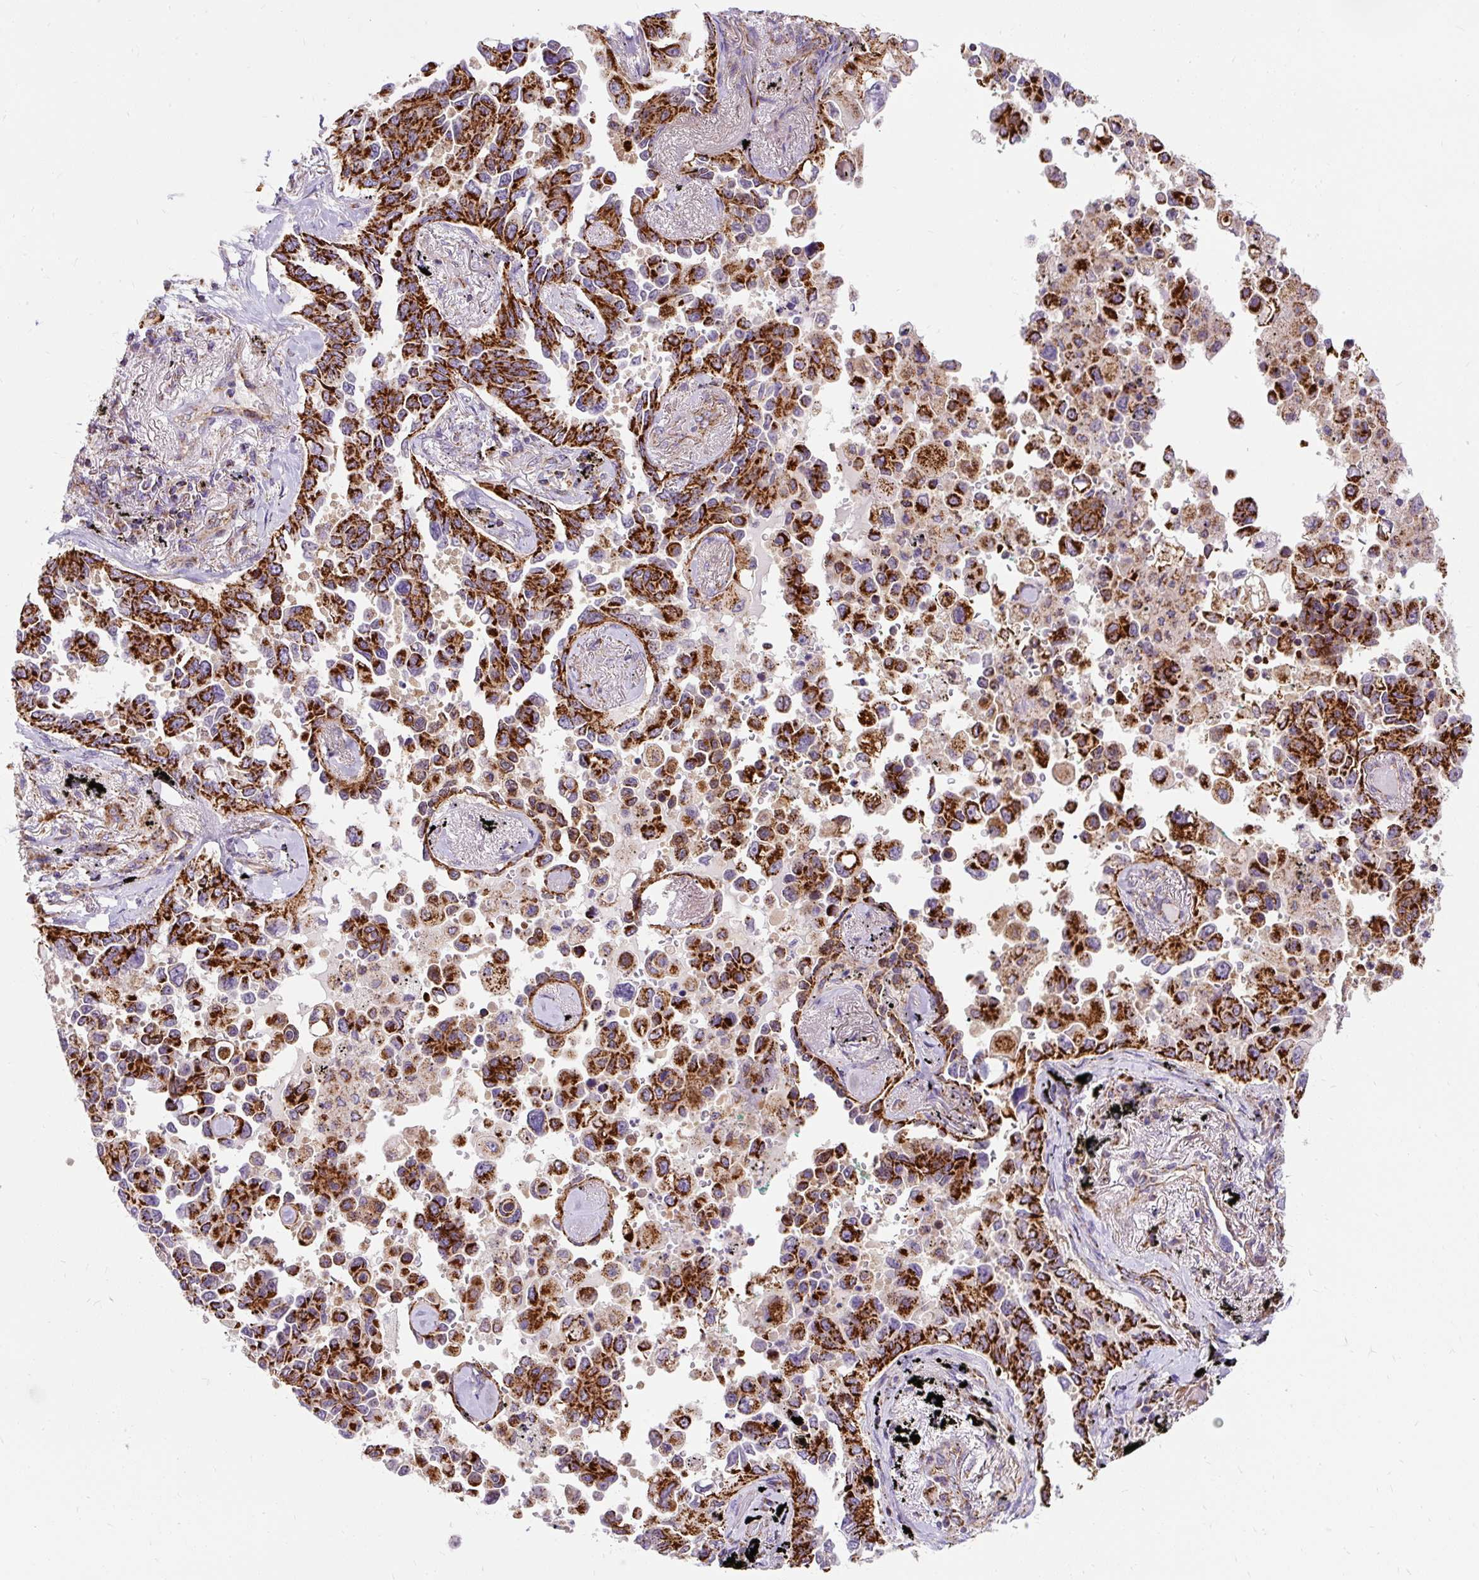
{"staining": {"intensity": "strong", "quantity": ">75%", "location": "cytoplasmic/membranous"}, "tissue": "lung cancer", "cell_type": "Tumor cells", "image_type": "cancer", "snomed": [{"axis": "morphology", "description": "Adenocarcinoma, NOS"}, {"axis": "topography", "description": "Lung"}], "caption": "Immunohistochemistry of human lung cancer displays high levels of strong cytoplasmic/membranous expression in approximately >75% of tumor cells.", "gene": "CEP290", "patient": {"sex": "female", "age": 67}}